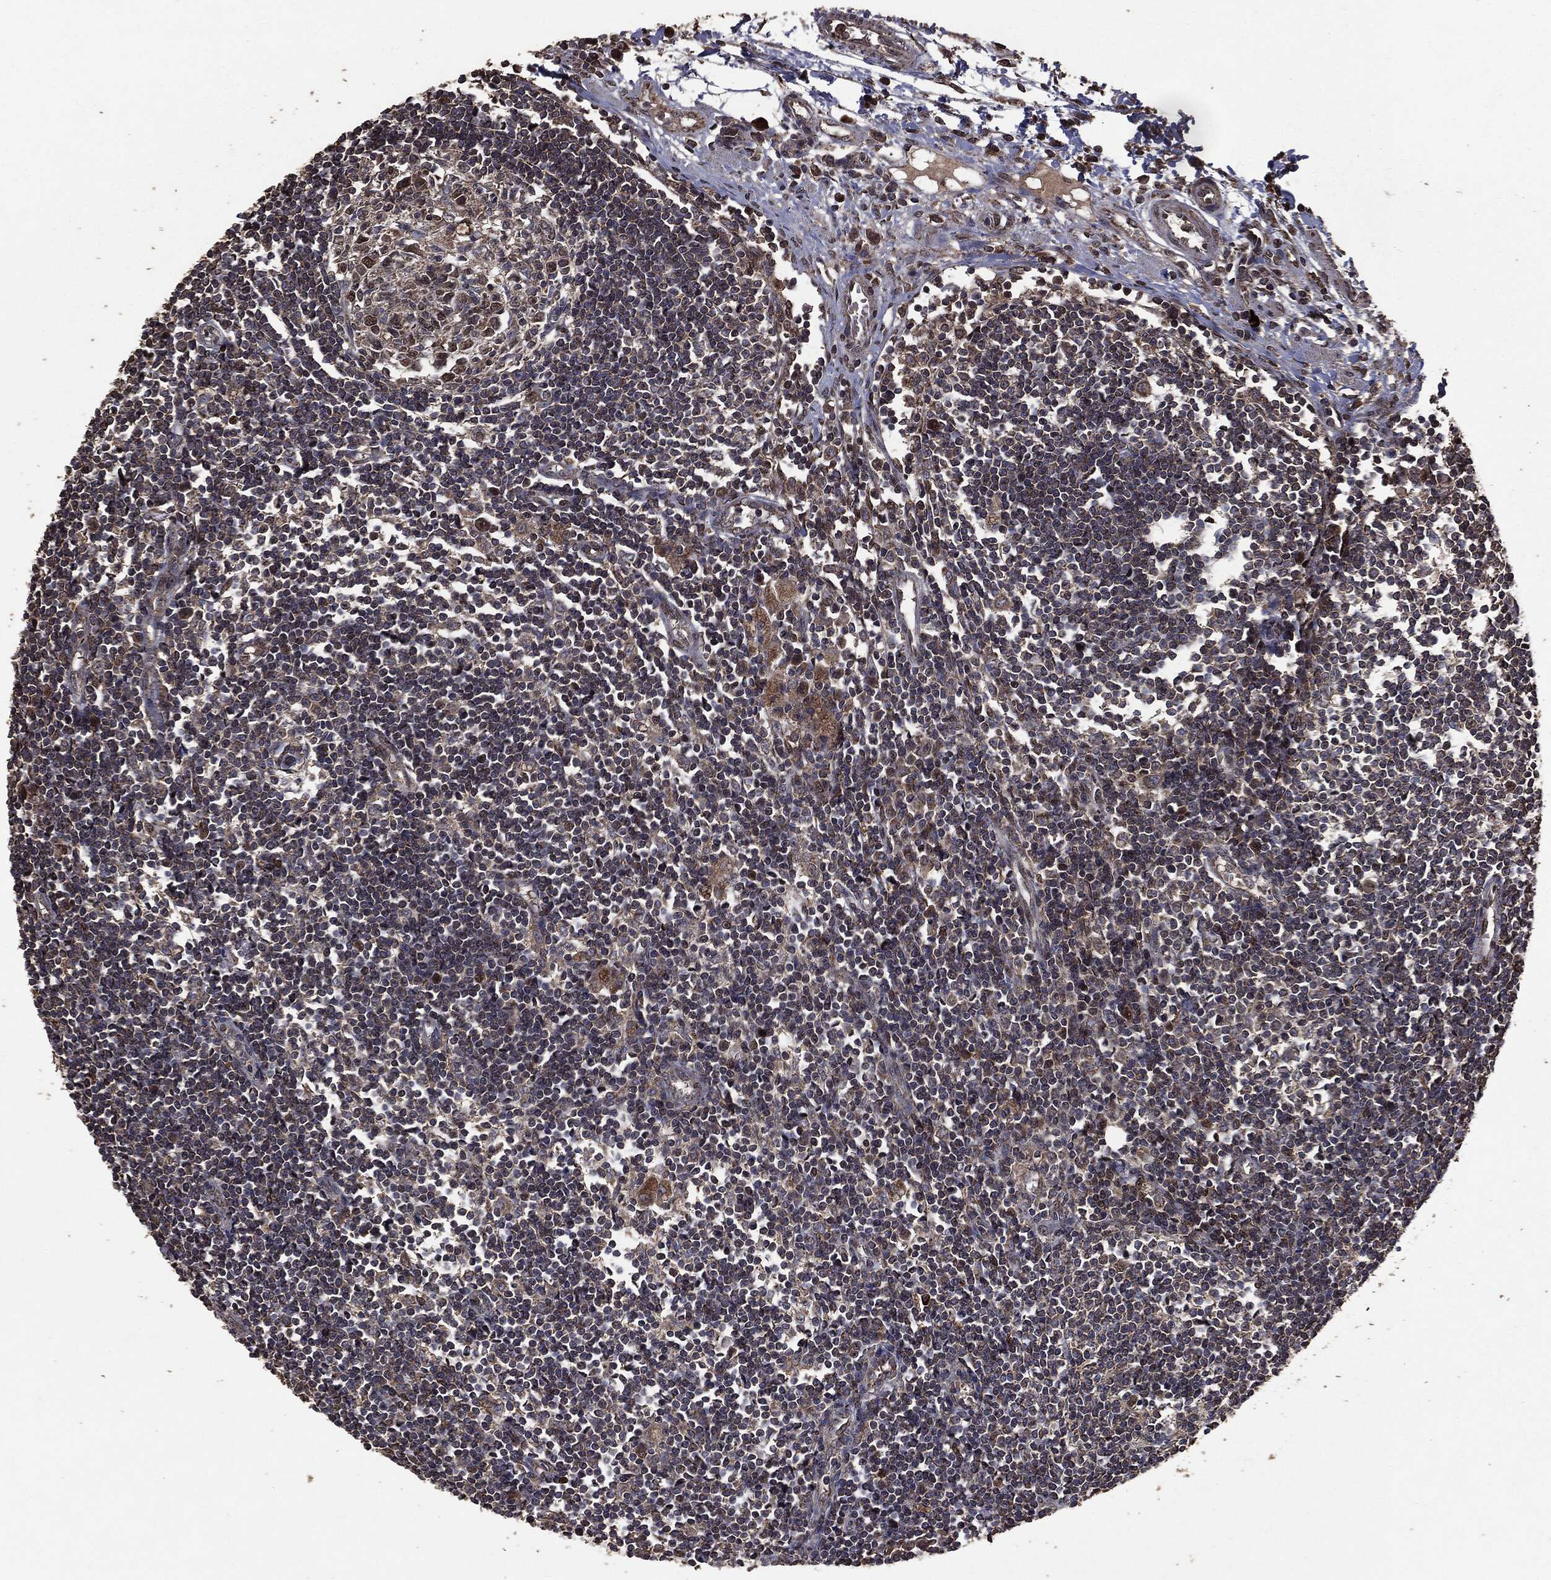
{"staining": {"intensity": "moderate", "quantity": "<25%", "location": "cytoplasmic/membranous,nuclear"}, "tissue": "lymph node", "cell_type": "Germinal center cells", "image_type": "normal", "snomed": [{"axis": "morphology", "description": "Normal tissue, NOS"}, {"axis": "morphology", "description": "Adenocarcinoma, NOS"}, {"axis": "topography", "description": "Lymph node"}, {"axis": "topography", "description": "Pancreas"}], "caption": "A brown stain shows moderate cytoplasmic/membranous,nuclear expression of a protein in germinal center cells of normal human lymph node. (brown staining indicates protein expression, while blue staining denotes nuclei).", "gene": "PPP6R2", "patient": {"sex": "female", "age": 58}}